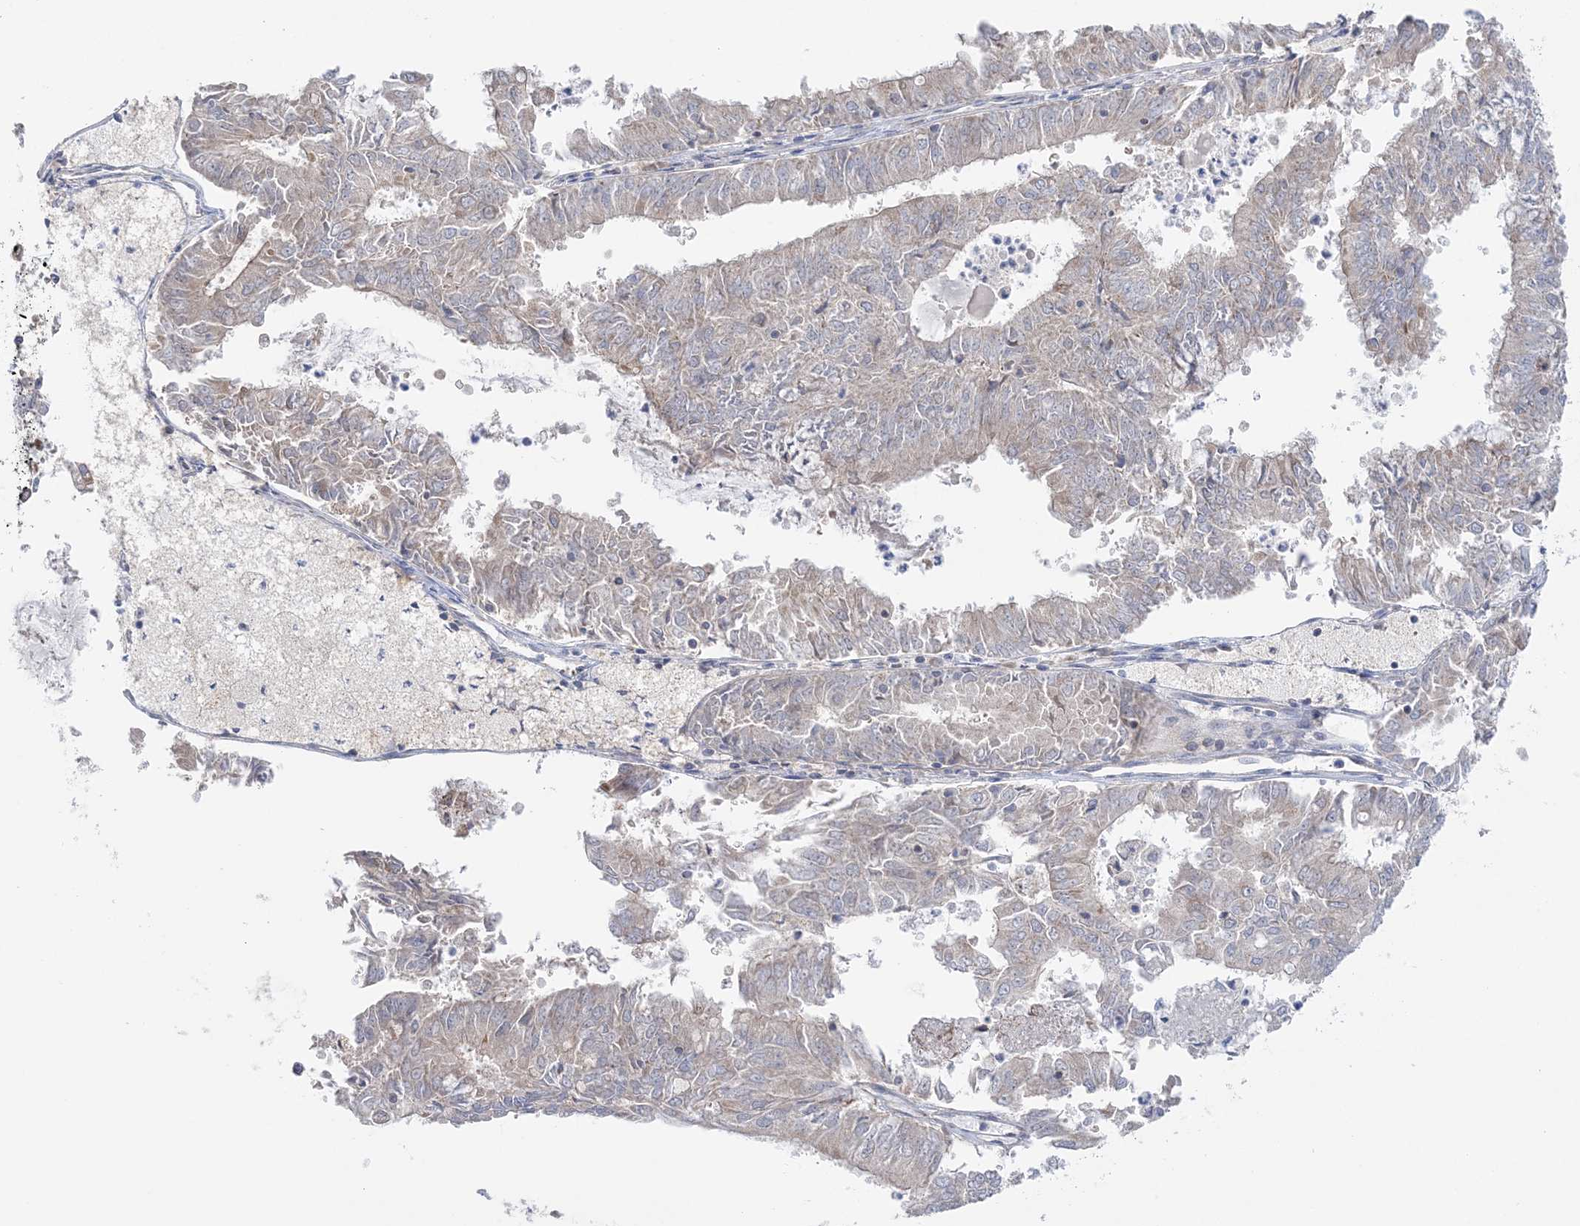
{"staining": {"intensity": "weak", "quantity": "<25%", "location": "cytoplasmic/membranous"}, "tissue": "endometrial cancer", "cell_type": "Tumor cells", "image_type": "cancer", "snomed": [{"axis": "morphology", "description": "Adenocarcinoma, NOS"}, {"axis": "topography", "description": "Endometrium"}], "caption": "Immunohistochemical staining of human adenocarcinoma (endometrial) reveals no significant staining in tumor cells.", "gene": "MMADHC", "patient": {"sex": "female", "age": 57}}